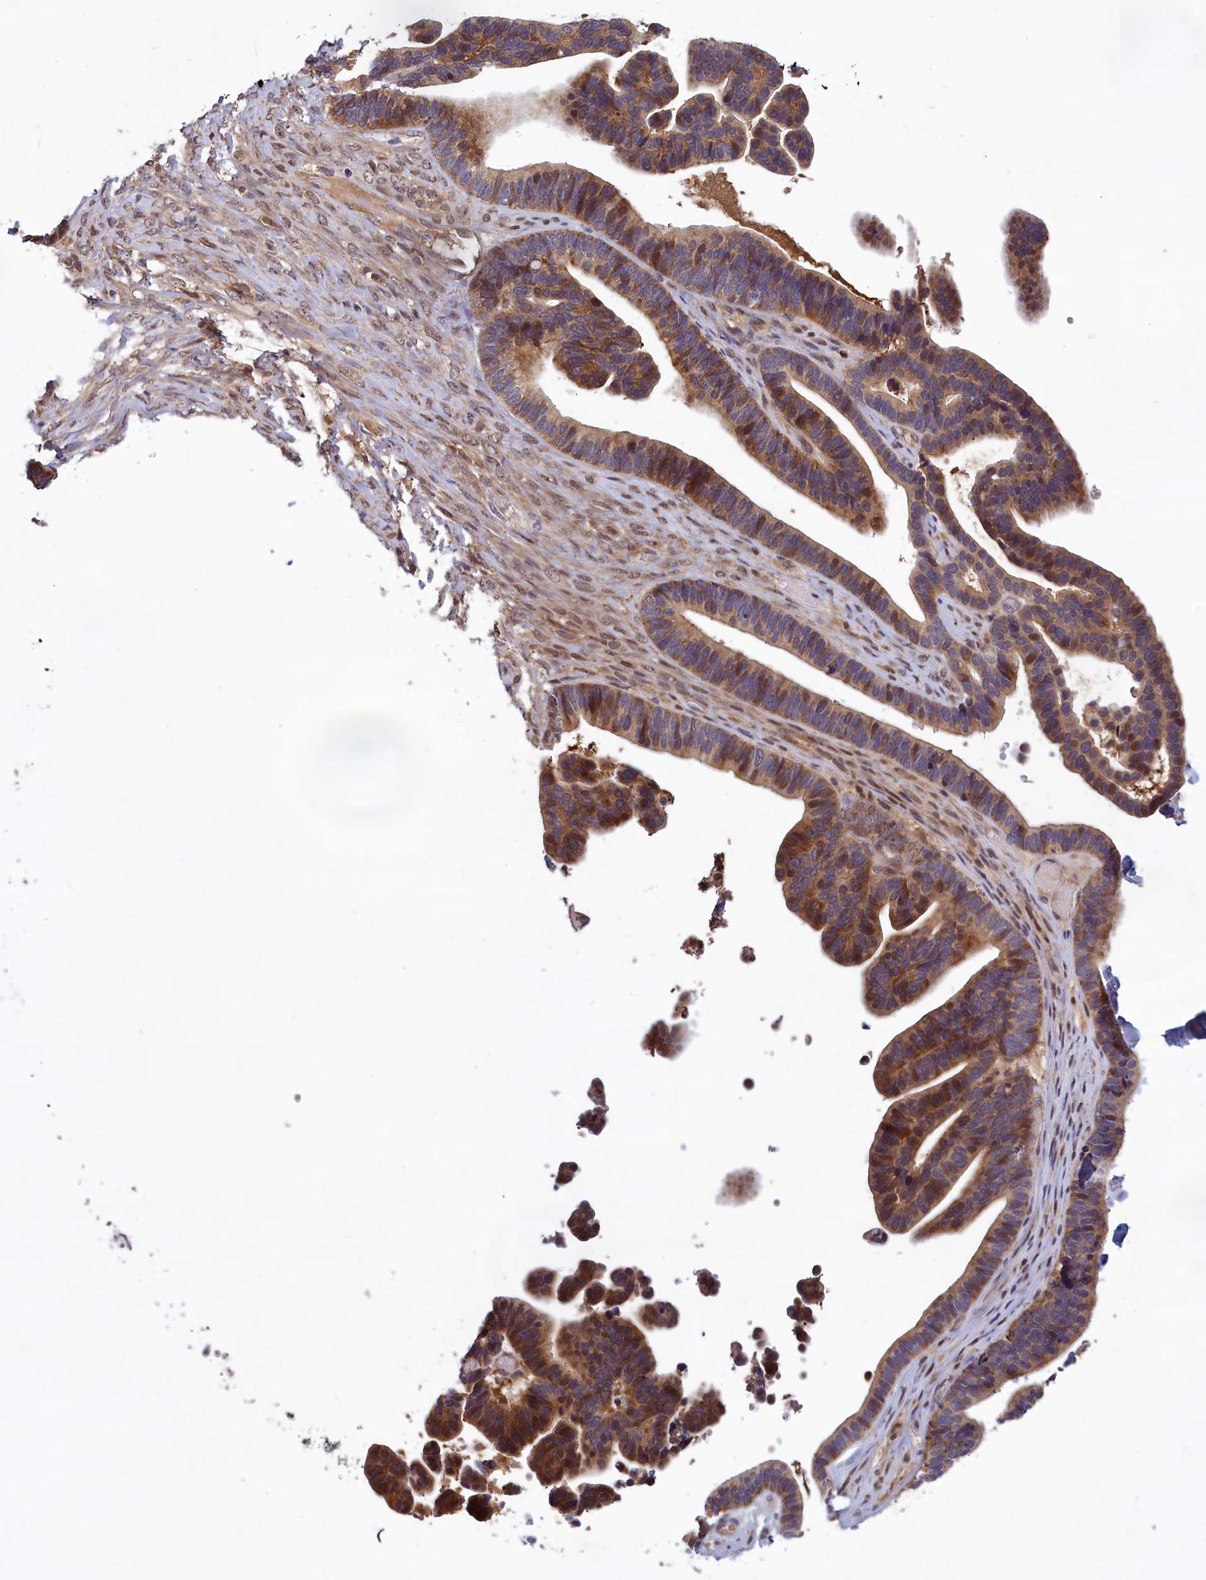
{"staining": {"intensity": "moderate", "quantity": ">75%", "location": "cytoplasmic/membranous,nuclear"}, "tissue": "ovarian cancer", "cell_type": "Tumor cells", "image_type": "cancer", "snomed": [{"axis": "morphology", "description": "Cystadenocarcinoma, serous, NOS"}, {"axis": "topography", "description": "Ovary"}], "caption": "Approximately >75% of tumor cells in human ovarian cancer (serous cystadenocarcinoma) show moderate cytoplasmic/membranous and nuclear protein expression as visualized by brown immunohistochemical staining.", "gene": "CCDC15", "patient": {"sex": "female", "age": 56}}